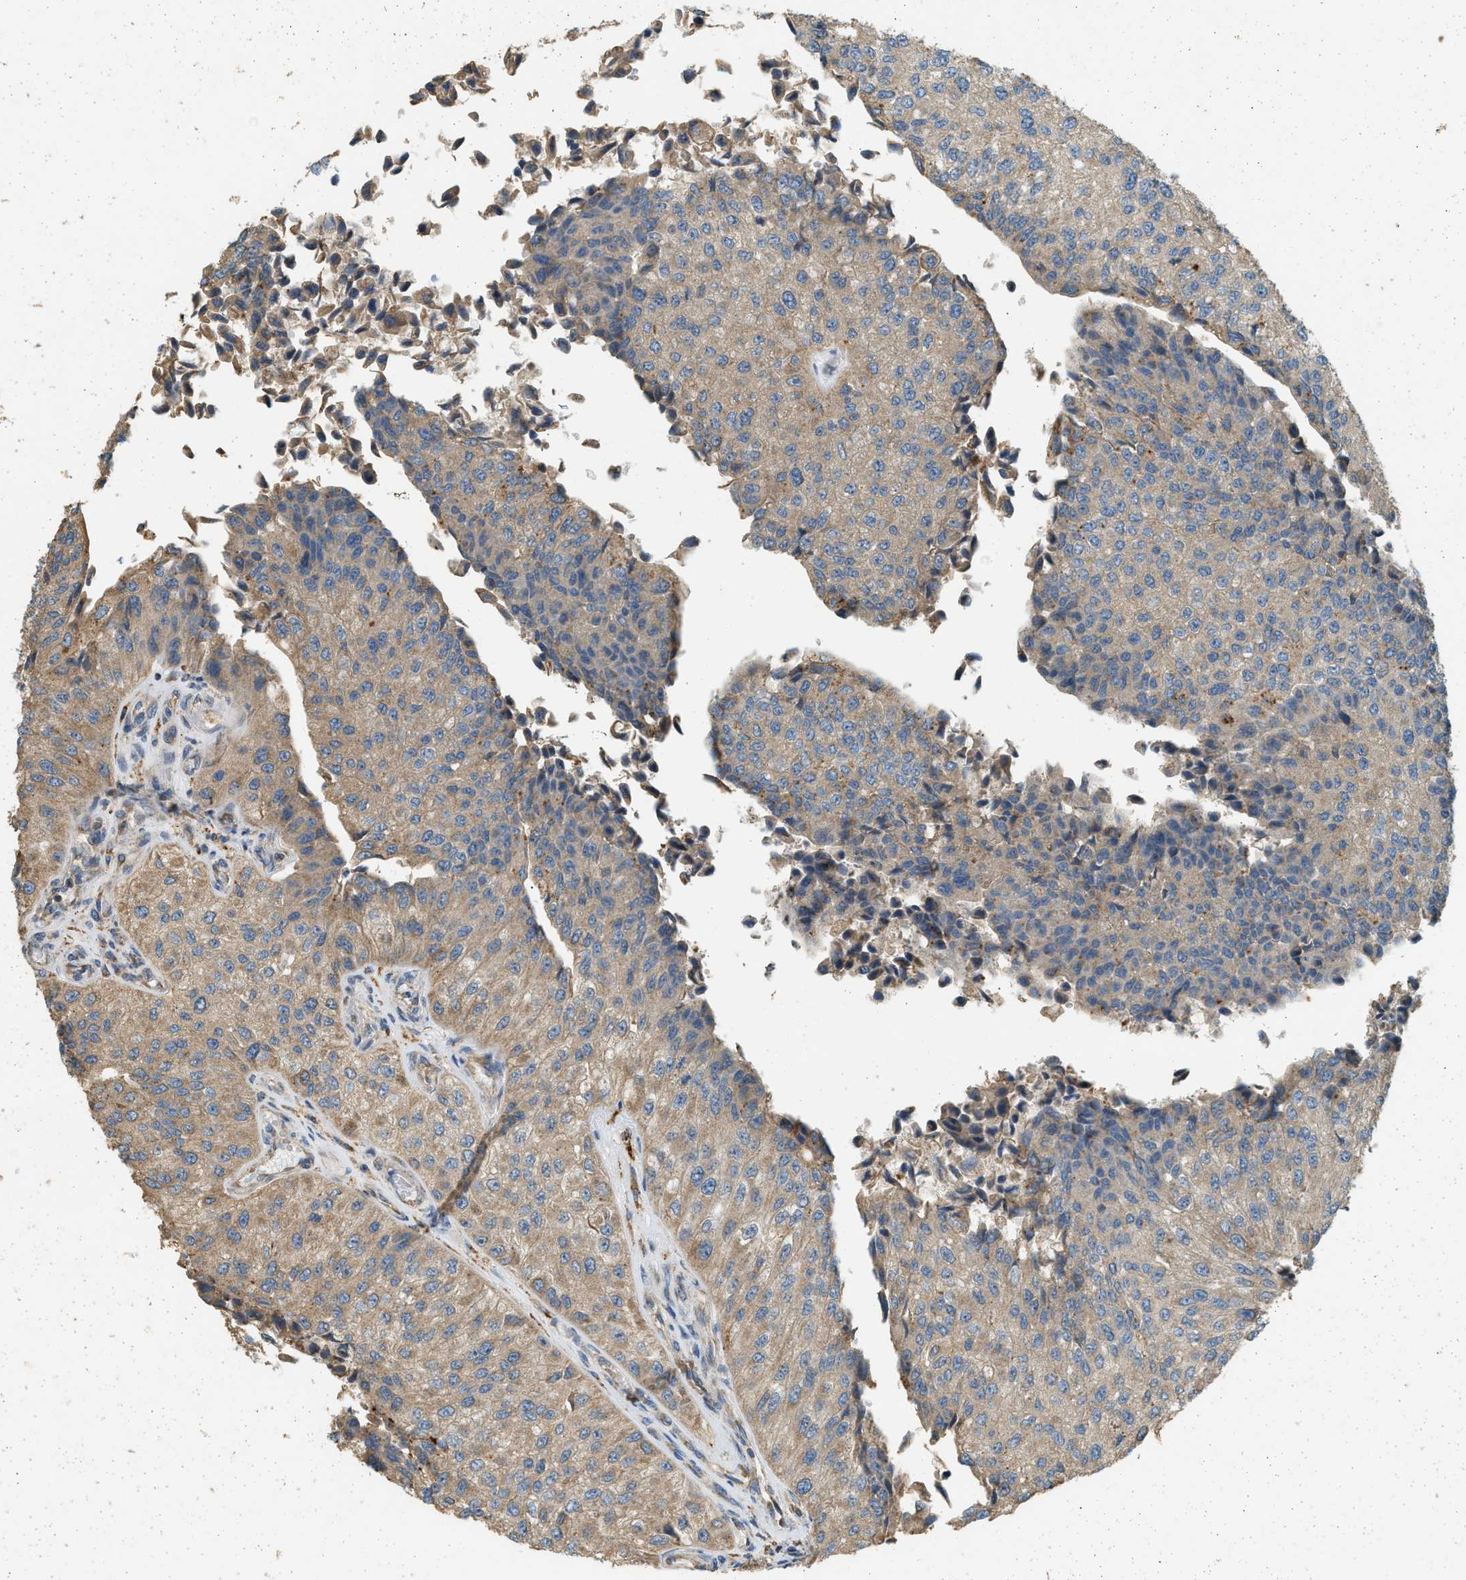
{"staining": {"intensity": "moderate", "quantity": ">75%", "location": "cytoplasmic/membranous"}, "tissue": "urothelial cancer", "cell_type": "Tumor cells", "image_type": "cancer", "snomed": [{"axis": "morphology", "description": "Urothelial carcinoma, High grade"}, {"axis": "topography", "description": "Kidney"}, {"axis": "topography", "description": "Urinary bladder"}], "caption": "High-grade urothelial carcinoma stained with a protein marker demonstrates moderate staining in tumor cells.", "gene": "CTSB", "patient": {"sex": "male", "age": 77}}